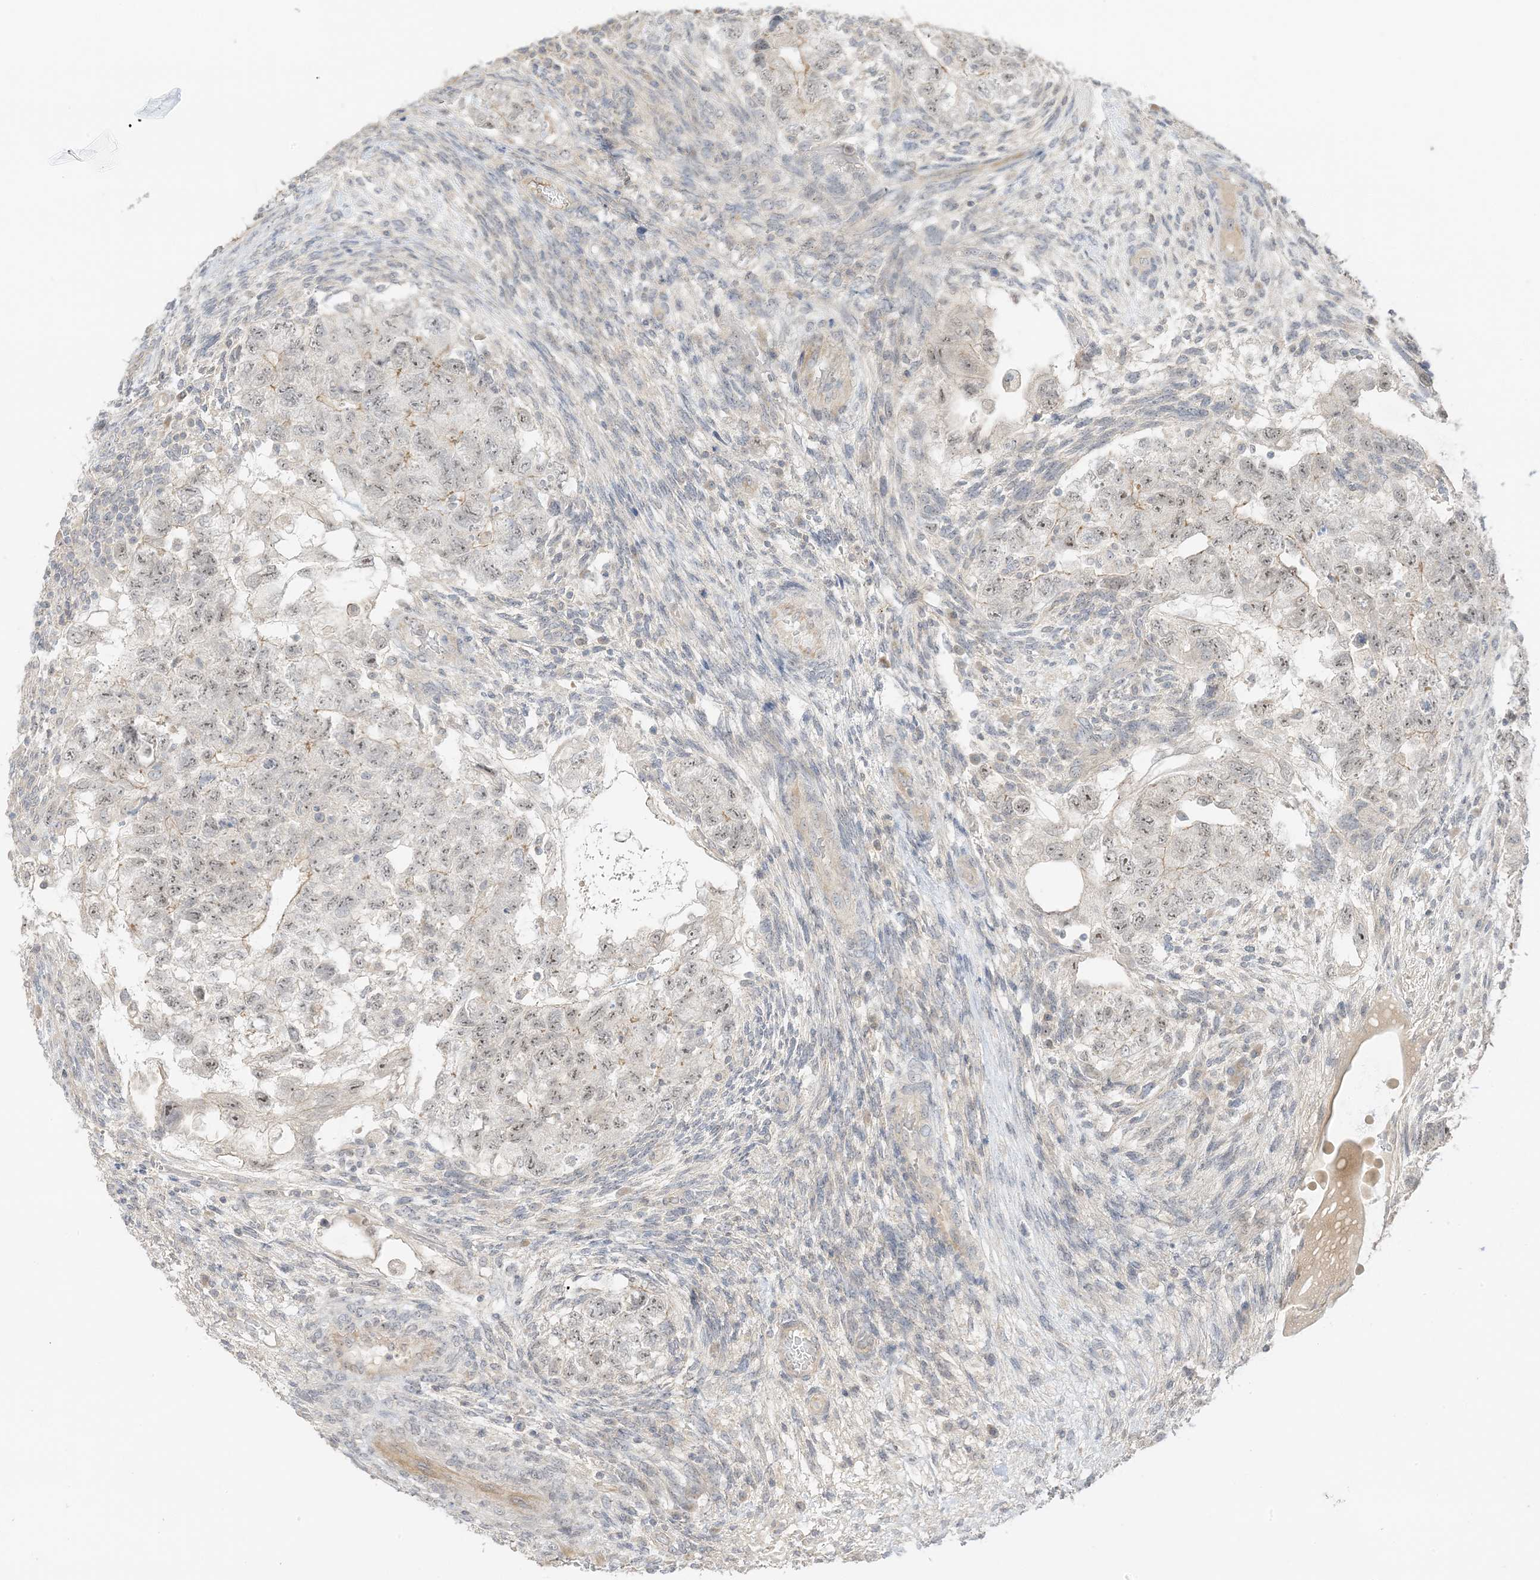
{"staining": {"intensity": "weak", "quantity": ">75%", "location": "nuclear"}, "tissue": "testis cancer", "cell_type": "Tumor cells", "image_type": "cancer", "snomed": [{"axis": "morphology", "description": "Carcinoma, Embryonal, NOS"}, {"axis": "topography", "description": "Testis"}], "caption": "Brown immunohistochemical staining in human testis embryonal carcinoma exhibits weak nuclear staining in approximately >75% of tumor cells.", "gene": "ETAA1", "patient": {"sex": "male", "age": 36}}